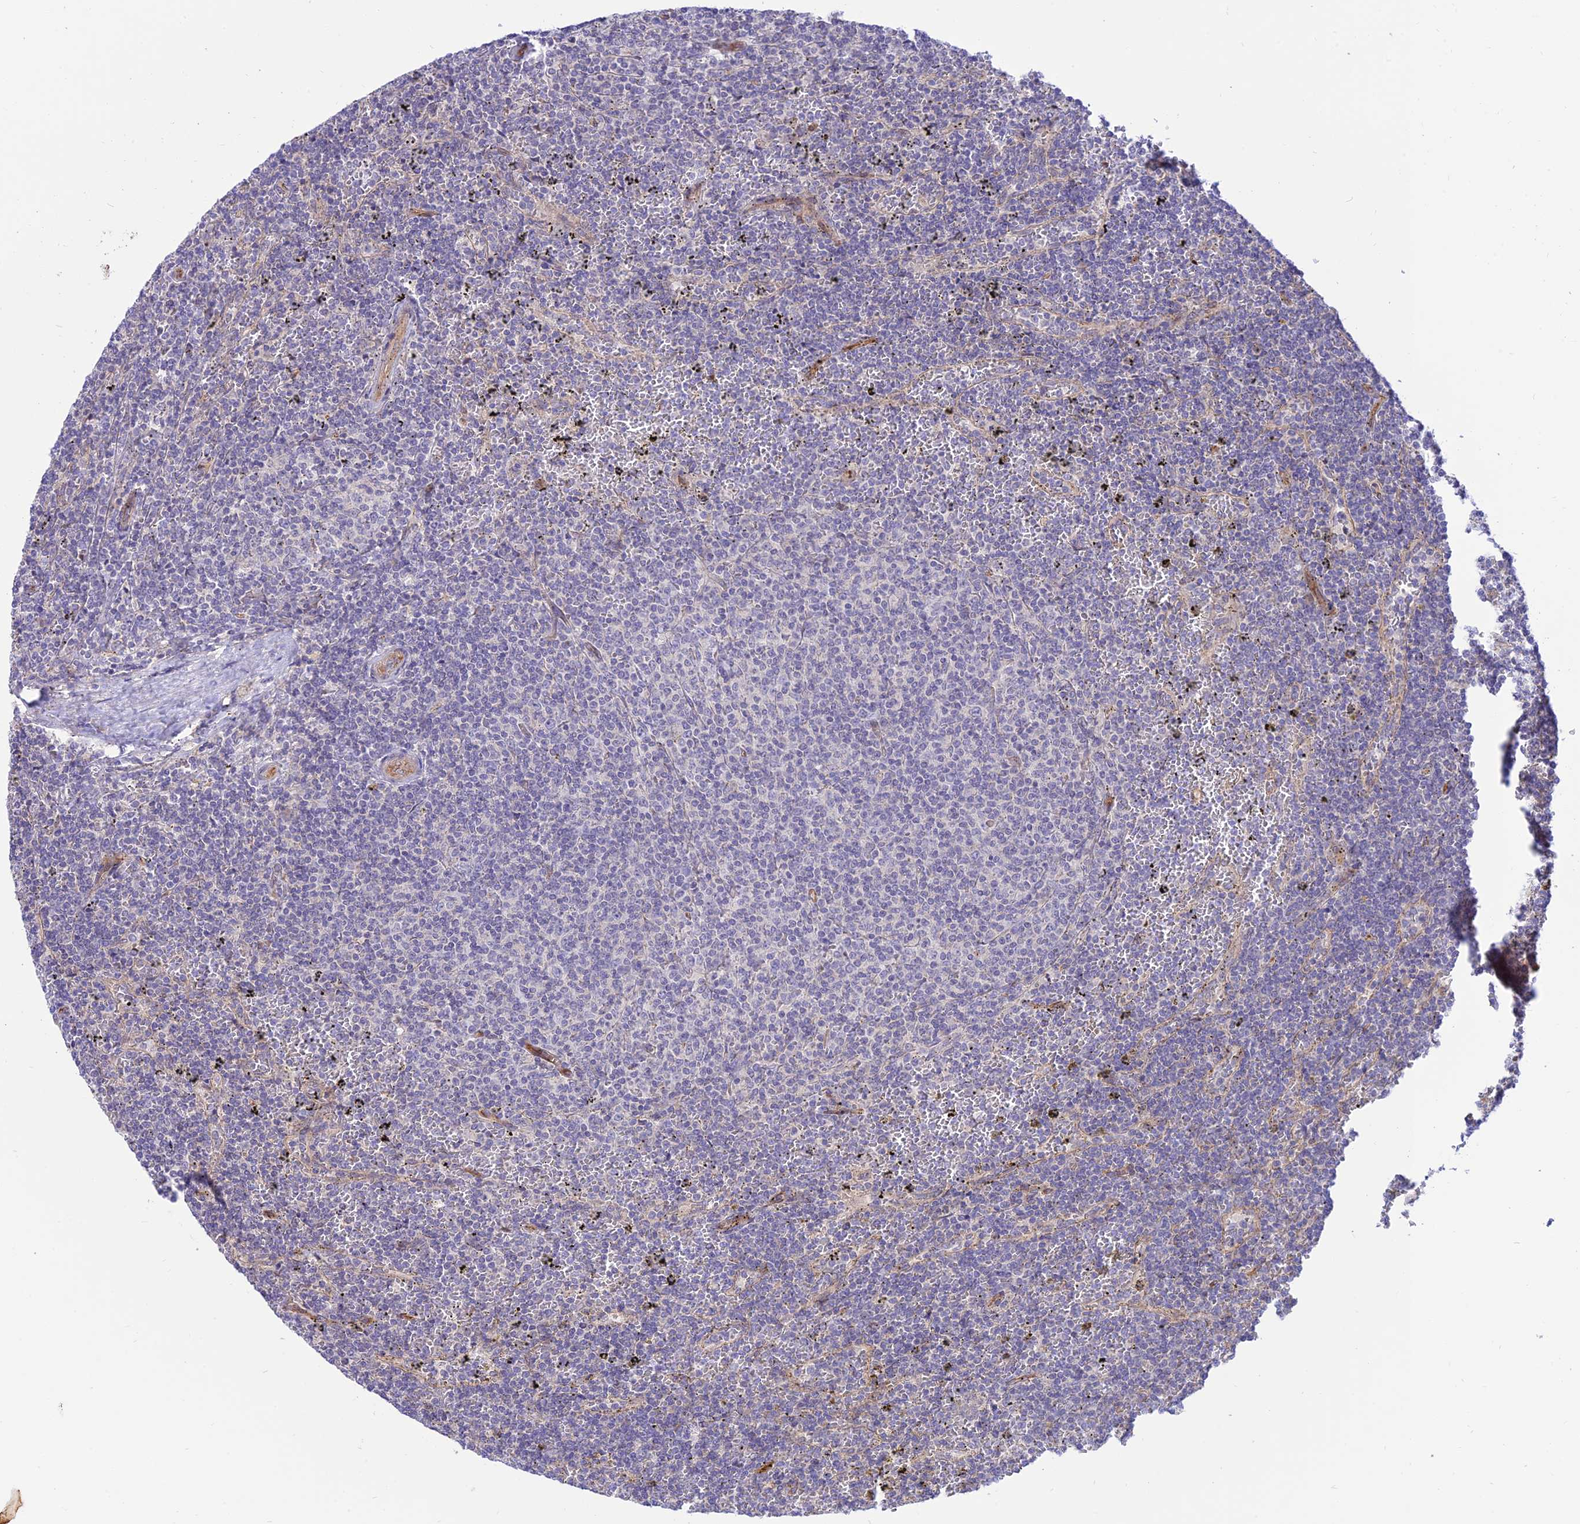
{"staining": {"intensity": "negative", "quantity": "none", "location": "none"}, "tissue": "lymphoma", "cell_type": "Tumor cells", "image_type": "cancer", "snomed": [{"axis": "morphology", "description": "Malignant lymphoma, non-Hodgkin's type, Low grade"}, {"axis": "topography", "description": "Spleen"}], "caption": "Lymphoma stained for a protein using immunohistochemistry reveals no positivity tumor cells.", "gene": "KCNAB1", "patient": {"sex": "female", "age": 50}}